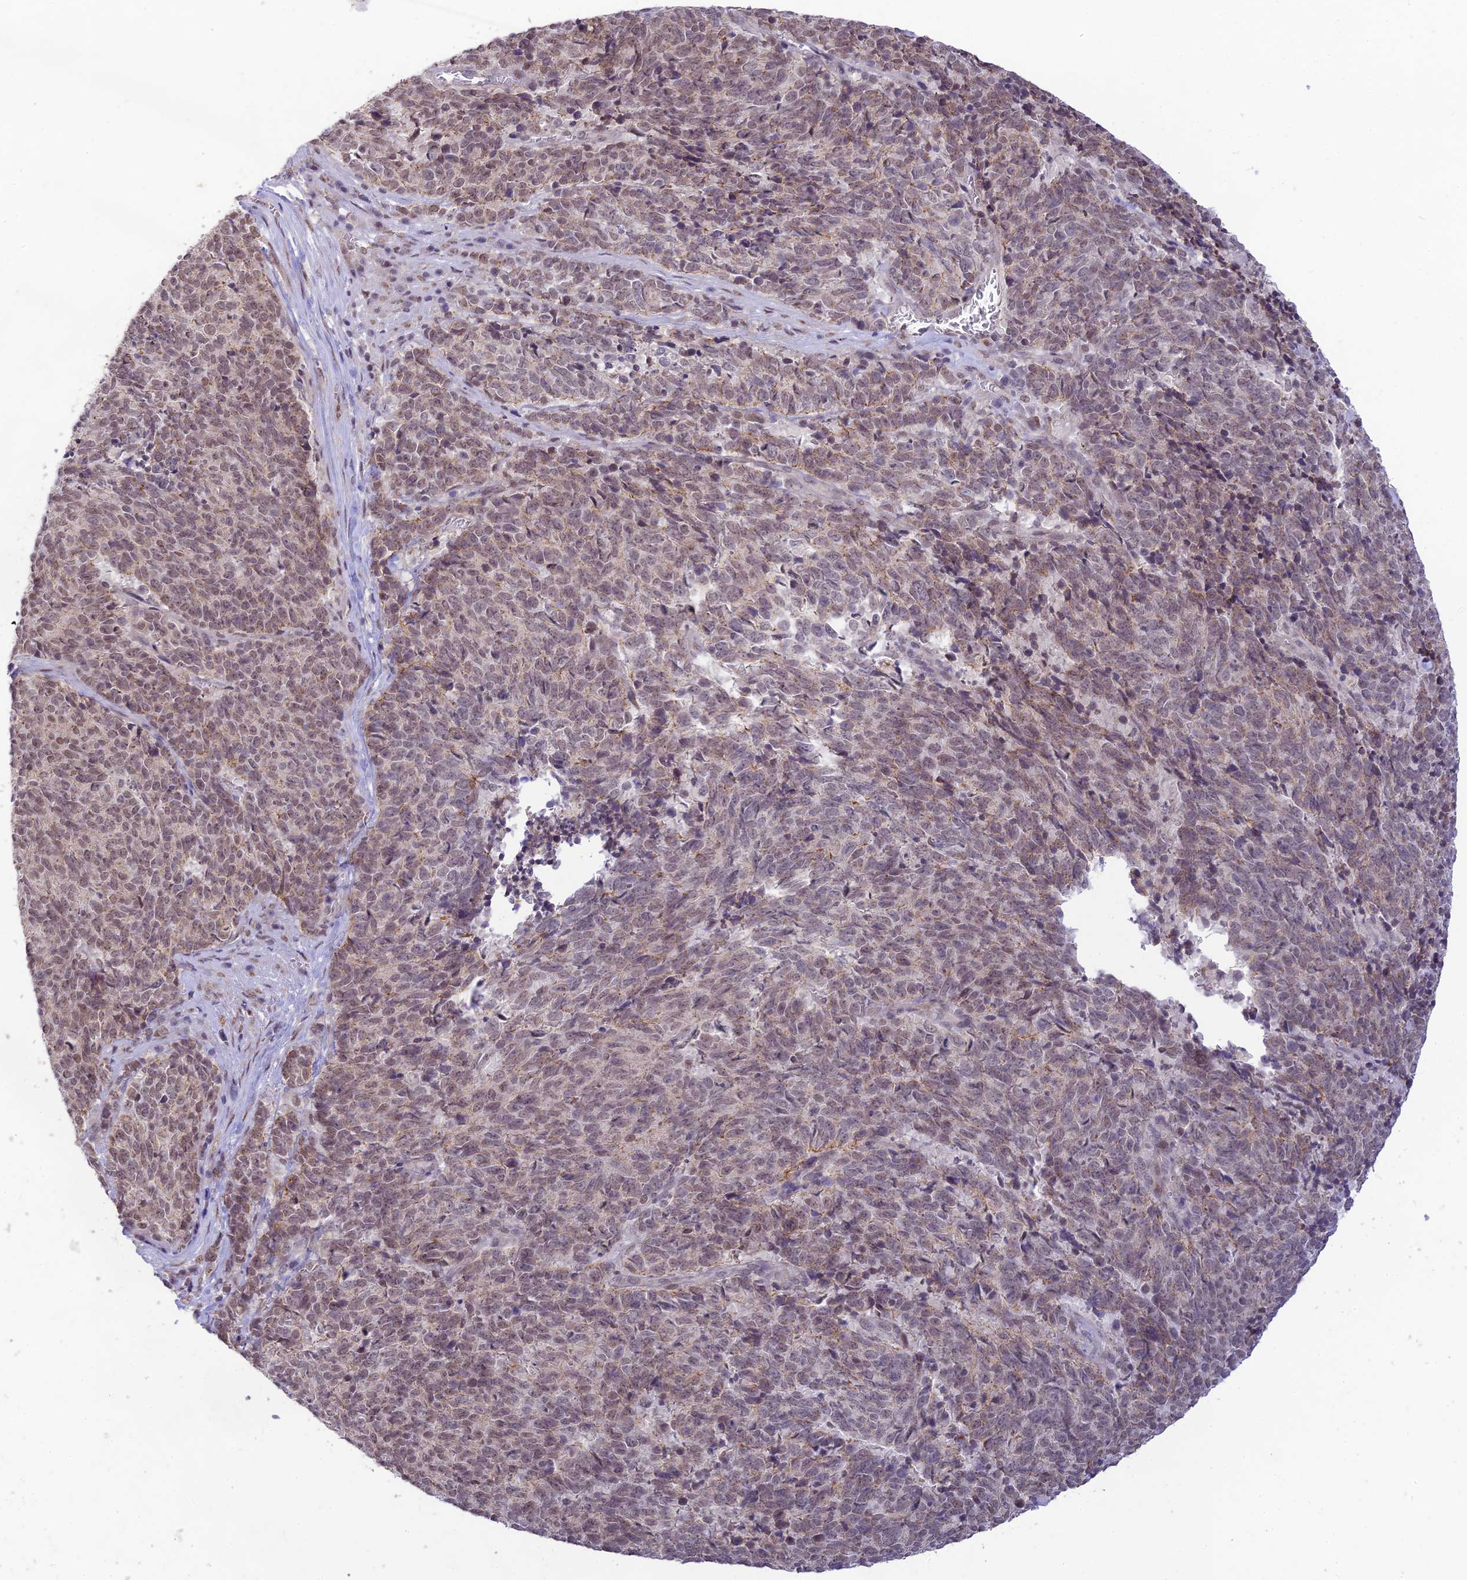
{"staining": {"intensity": "weak", "quantity": ">75%", "location": "cytoplasmic/membranous,nuclear"}, "tissue": "cervical cancer", "cell_type": "Tumor cells", "image_type": "cancer", "snomed": [{"axis": "morphology", "description": "Squamous cell carcinoma, NOS"}, {"axis": "topography", "description": "Cervix"}], "caption": "Protein staining shows weak cytoplasmic/membranous and nuclear expression in about >75% of tumor cells in cervical cancer. (DAB (3,3'-diaminobenzidine) IHC with brightfield microscopy, high magnification).", "gene": "MICOS13", "patient": {"sex": "female", "age": 29}}